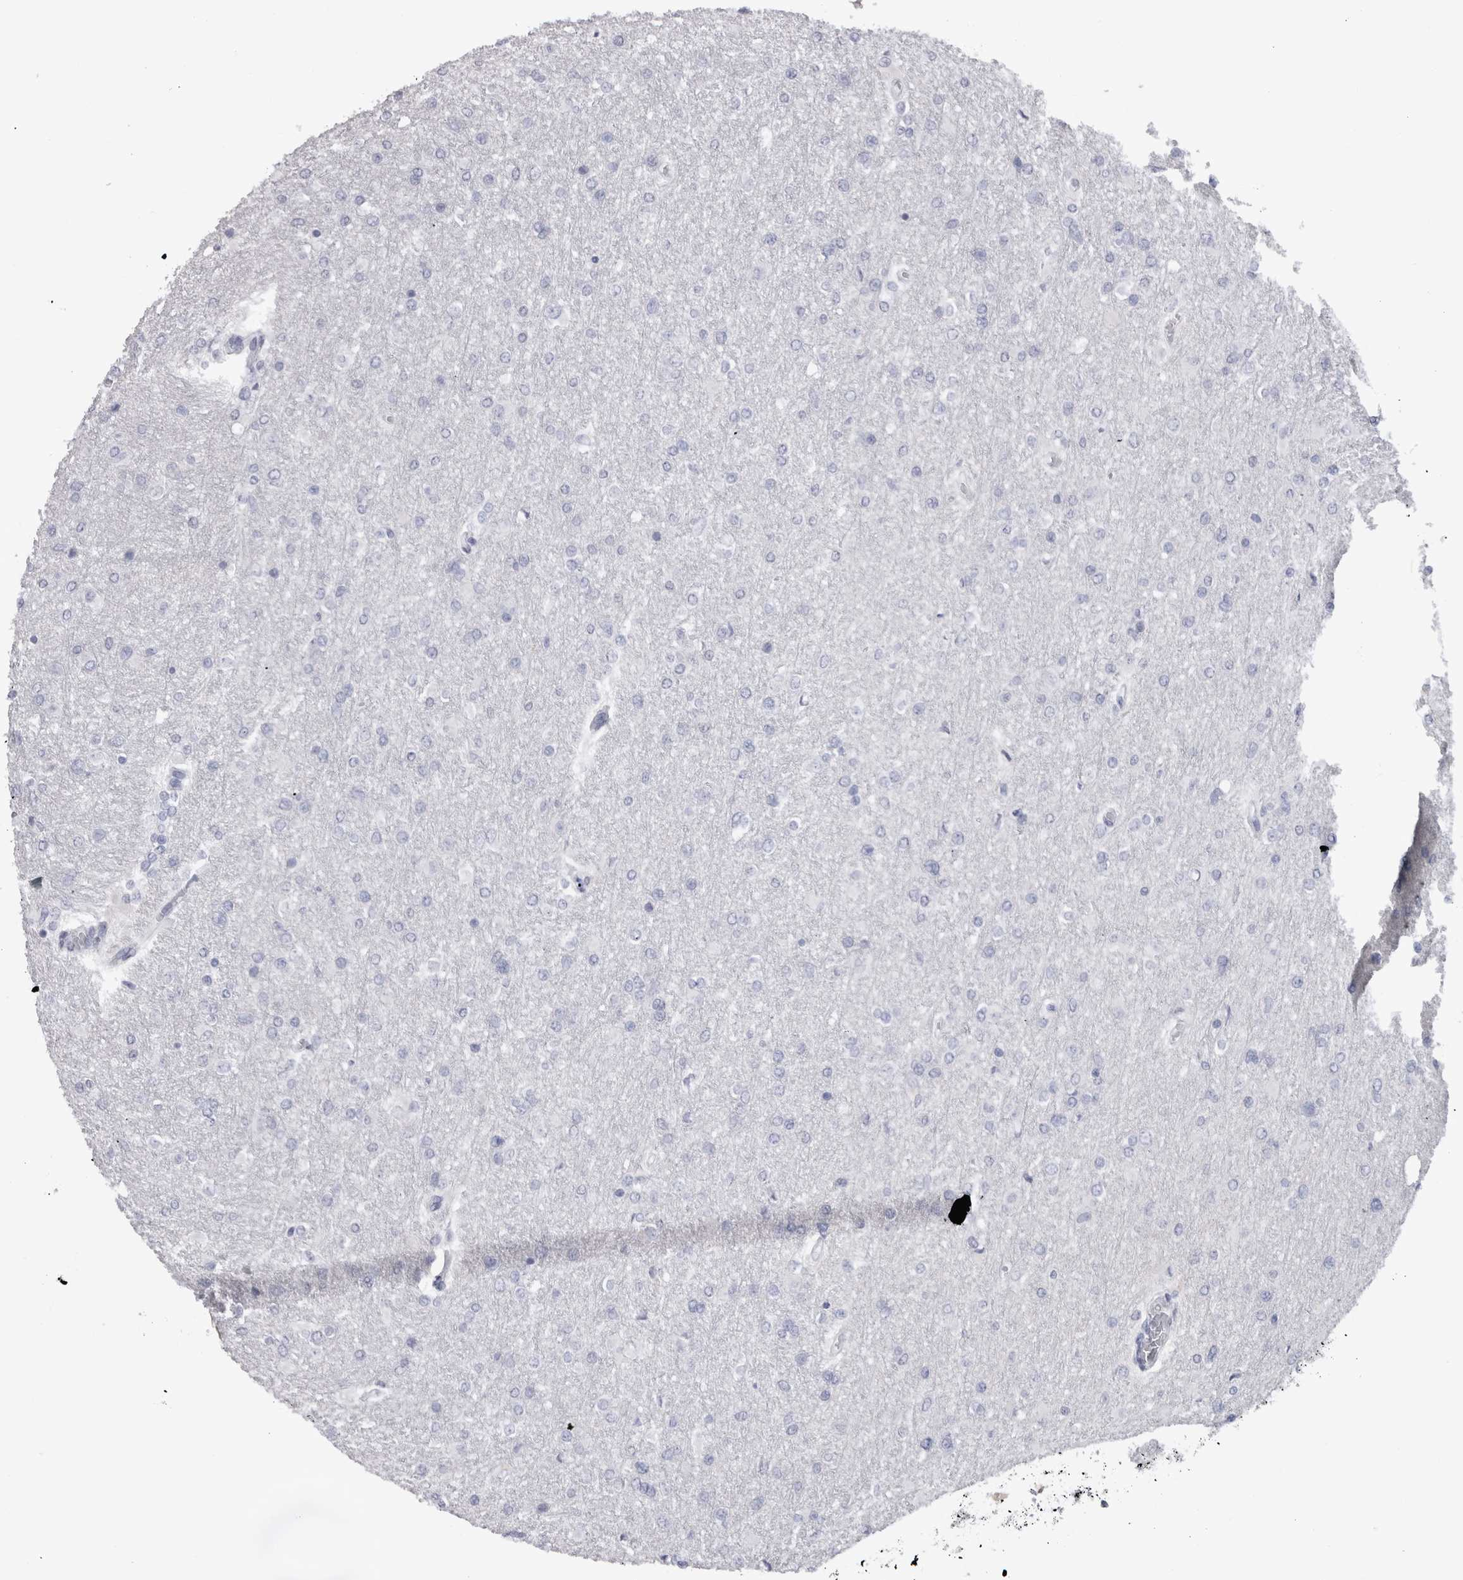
{"staining": {"intensity": "negative", "quantity": "none", "location": "none"}, "tissue": "glioma", "cell_type": "Tumor cells", "image_type": "cancer", "snomed": [{"axis": "morphology", "description": "Glioma, malignant, High grade"}, {"axis": "topography", "description": "Cerebral cortex"}], "caption": "An image of glioma stained for a protein exhibits no brown staining in tumor cells.", "gene": "ADAM2", "patient": {"sex": "female", "age": 36}}